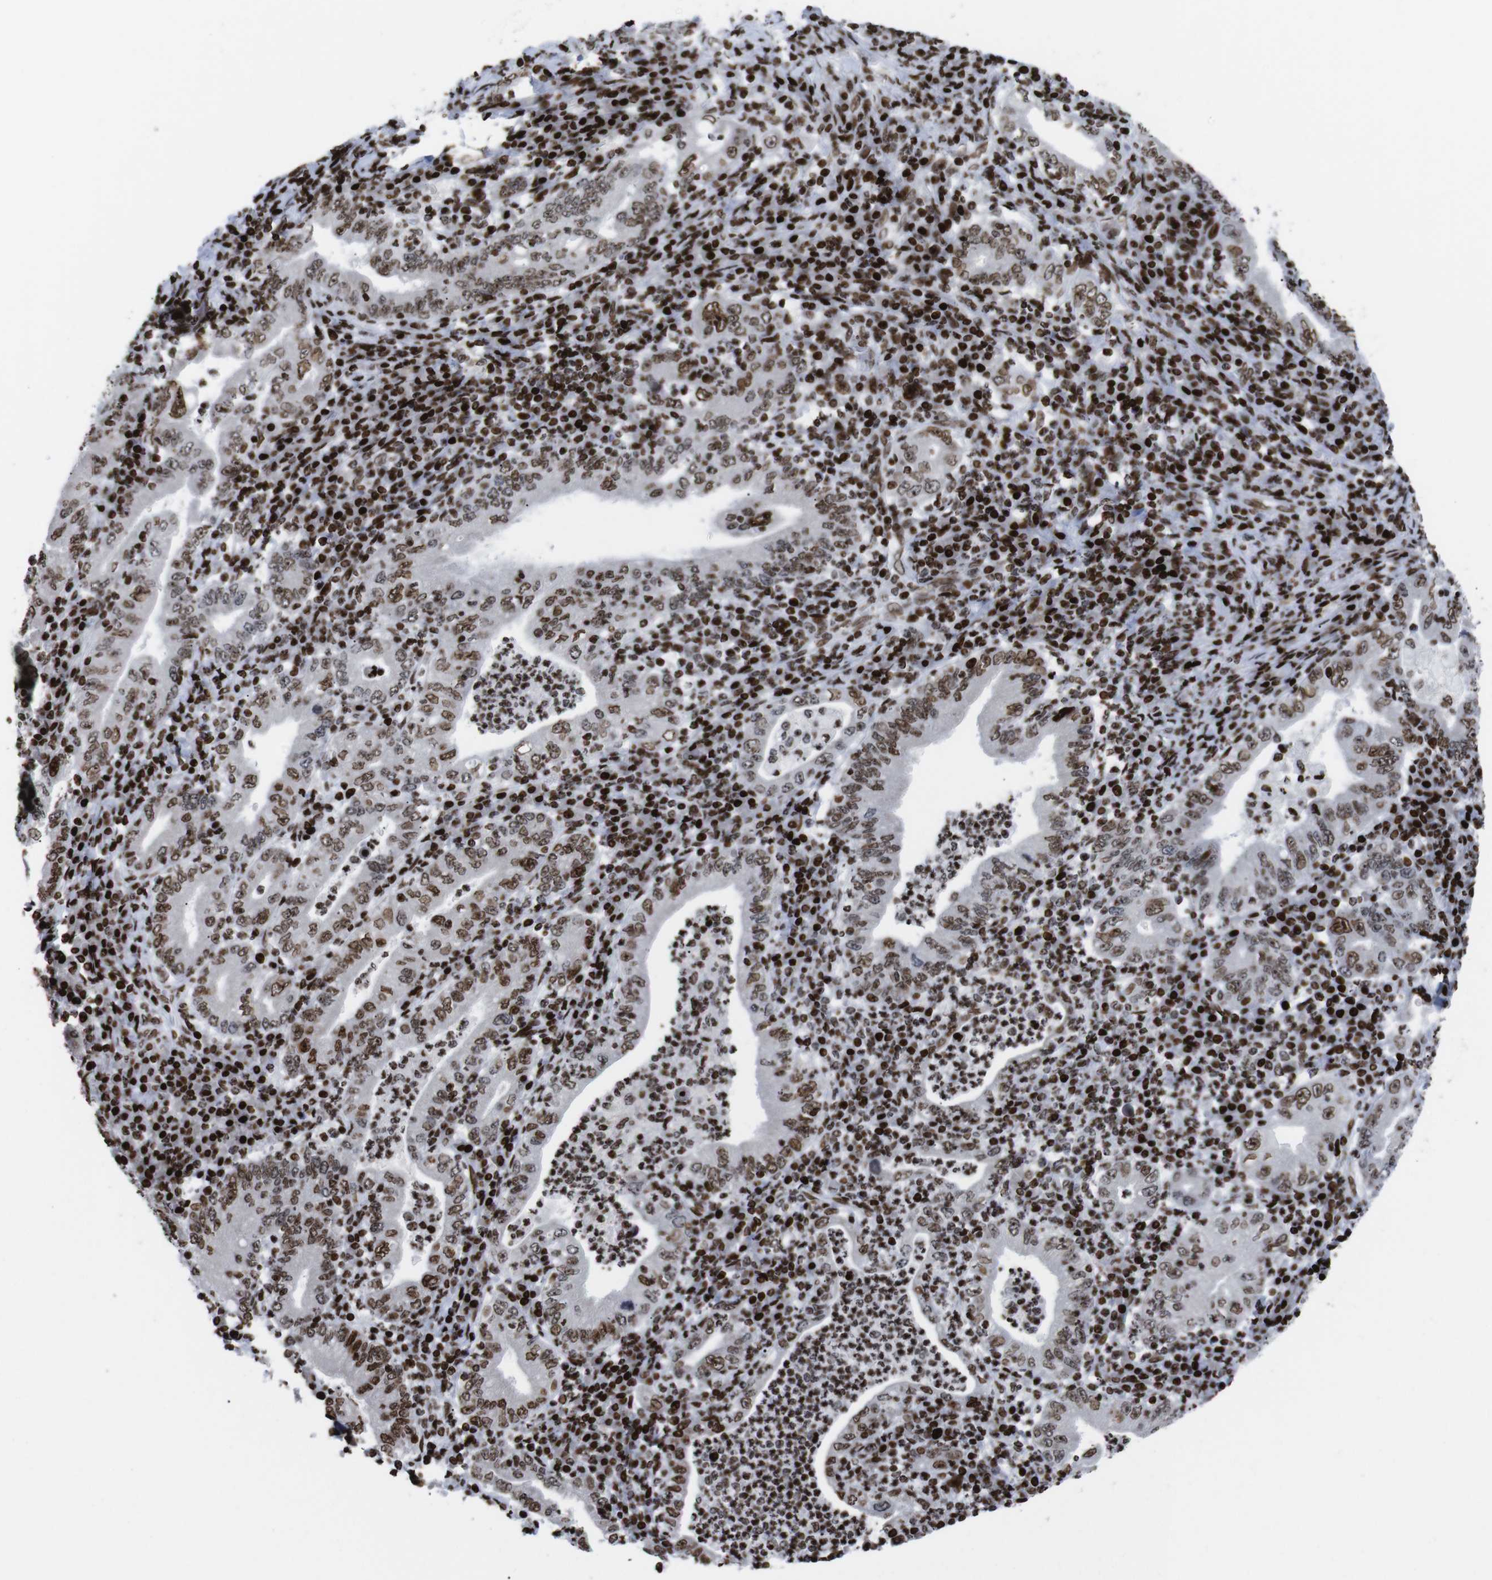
{"staining": {"intensity": "strong", "quantity": ">75%", "location": "nuclear"}, "tissue": "stomach cancer", "cell_type": "Tumor cells", "image_type": "cancer", "snomed": [{"axis": "morphology", "description": "Normal tissue, NOS"}, {"axis": "morphology", "description": "Adenocarcinoma, NOS"}, {"axis": "topography", "description": "Esophagus"}, {"axis": "topography", "description": "Stomach, upper"}, {"axis": "topography", "description": "Peripheral nerve tissue"}], "caption": "Protein staining of adenocarcinoma (stomach) tissue displays strong nuclear expression in approximately >75% of tumor cells.", "gene": "H1-4", "patient": {"sex": "male", "age": 62}}